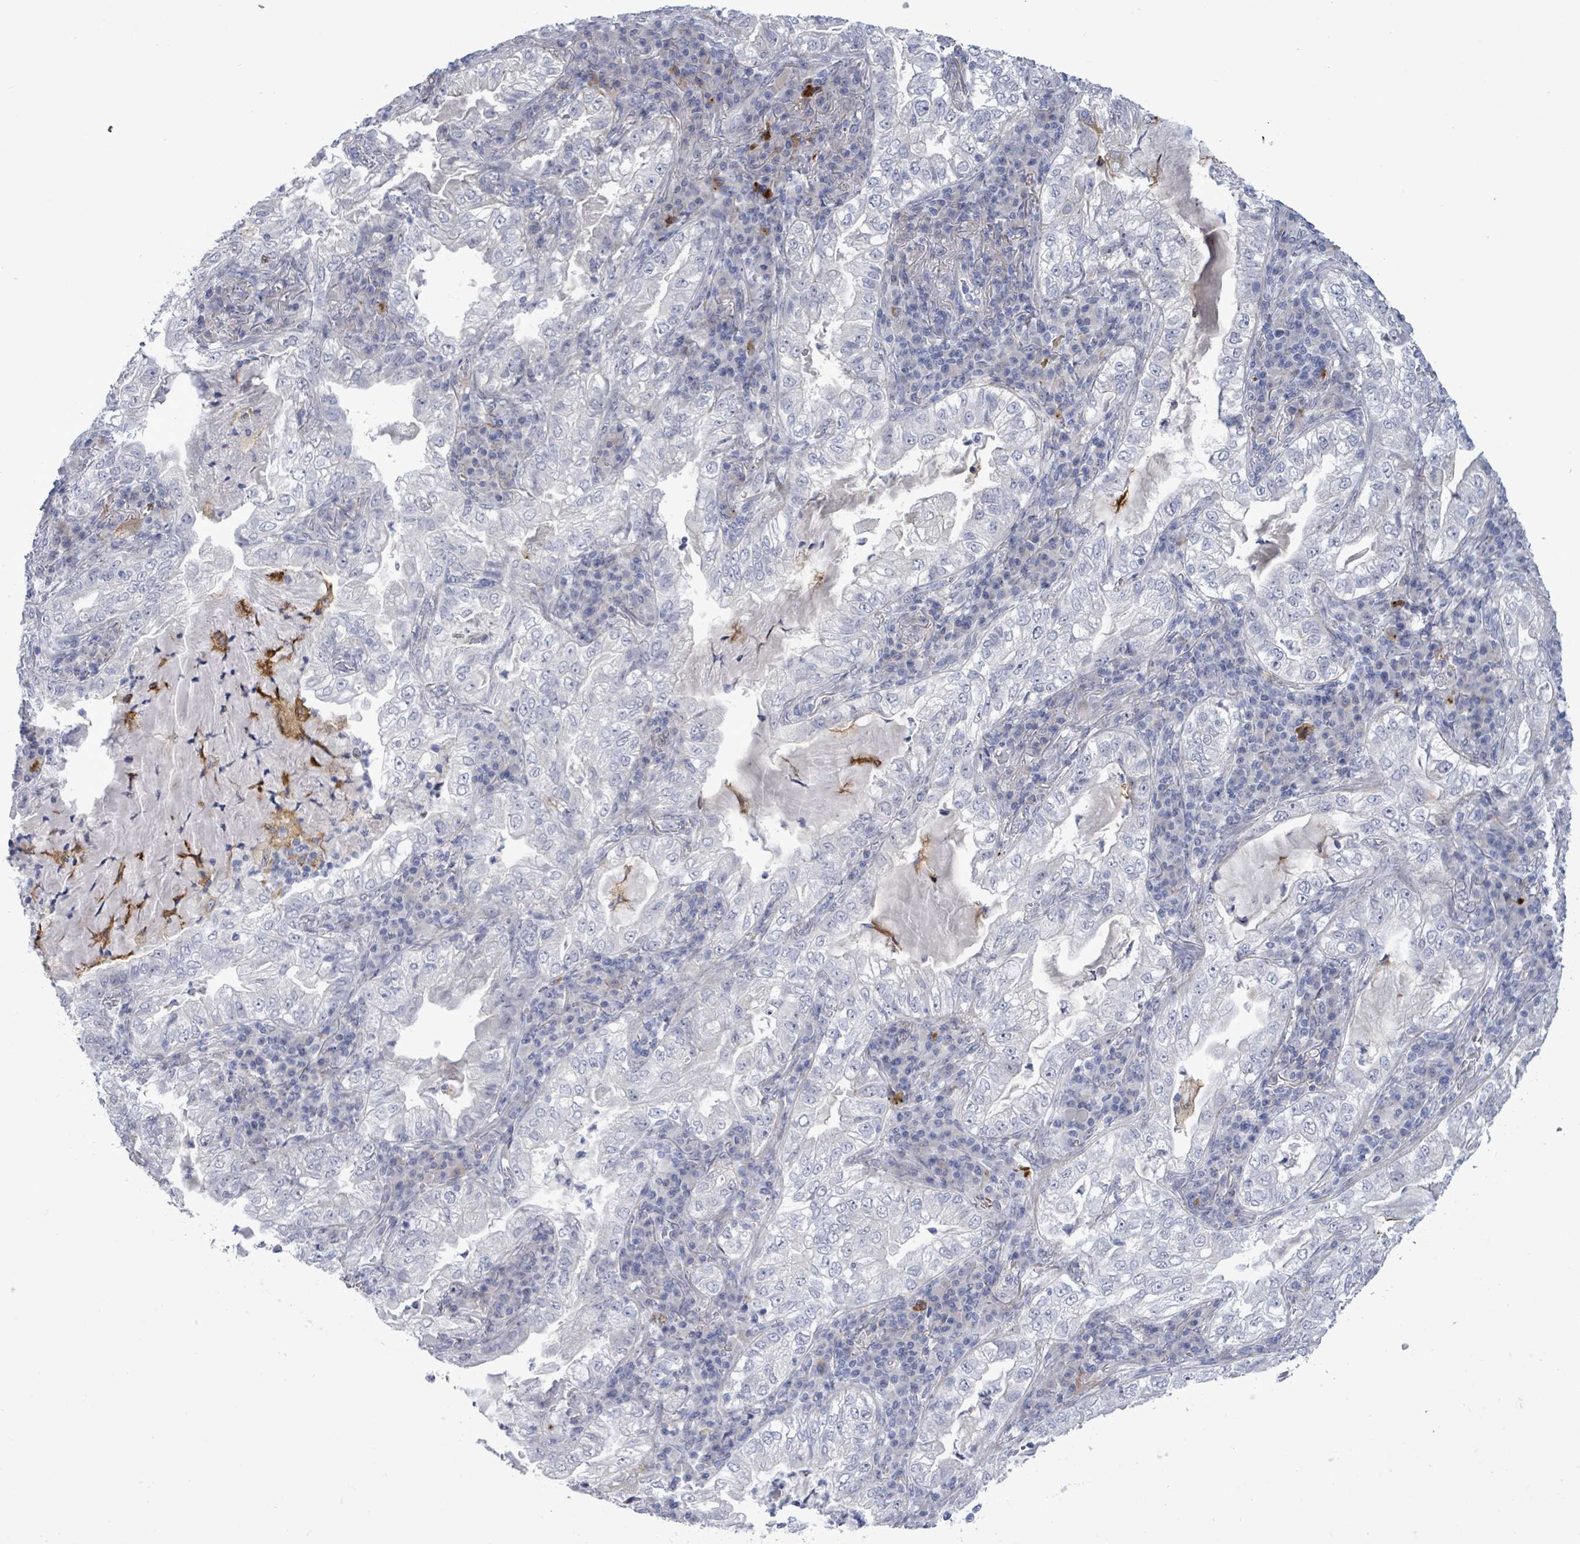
{"staining": {"intensity": "negative", "quantity": "none", "location": "none"}, "tissue": "lung cancer", "cell_type": "Tumor cells", "image_type": "cancer", "snomed": [{"axis": "morphology", "description": "Adenocarcinoma, NOS"}, {"axis": "topography", "description": "Lung"}], "caption": "The immunohistochemistry image has no significant expression in tumor cells of lung adenocarcinoma tissue. The staining is performed using DAB (3,3'-diaminobenzidine) brown chromogen with nuclei counter-stained in using hematoxylin.", "gene": "CT45A5", "patient": {"sex": "female", "age": 73}}